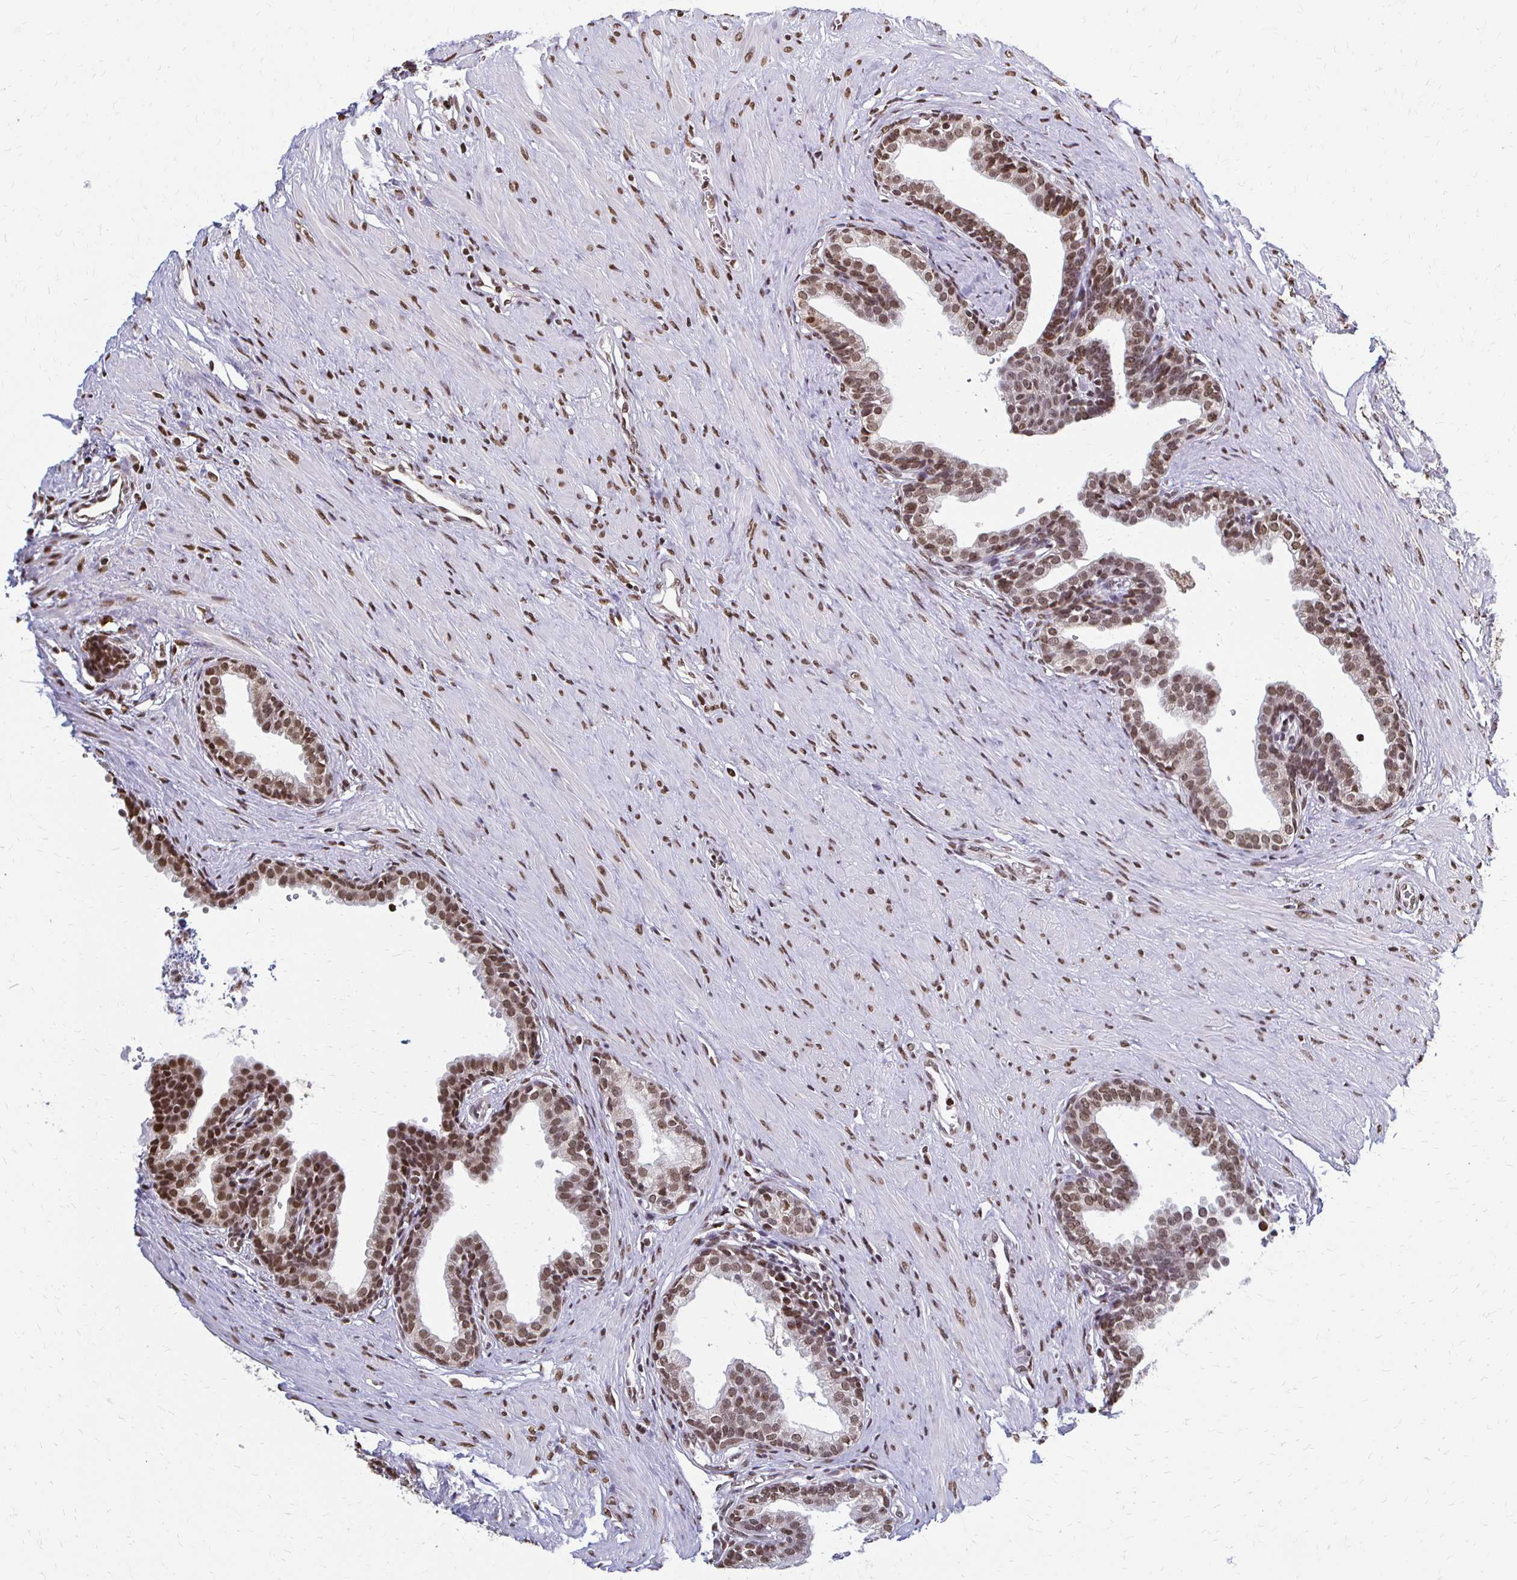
{"staining": {"intensity": "moderate", "quantity": ">75%", "location": "nuclear"}, "tissue": "prostate", "cell_type": "Glandular cells", "image_type": "normal", "snomed": [{"axis": "morphology", "description": "Normal tissue, NOS"}, {"axis": "topography", "description": "Prostate"}, {"axis": "topography", "description": "Peripheral nerve tissue"}], "caption": "Immunohistochemical staining of normal human prostate displays moderate nuclear protein positivity in about >75% of glandular cells. The protein is stained brown, and the nuclei are stained in blue (DAB IHC with brightfield microscopy, high magnification).", "gene": "HOXA9", "patient": {"sex": "male", "age": 55}}